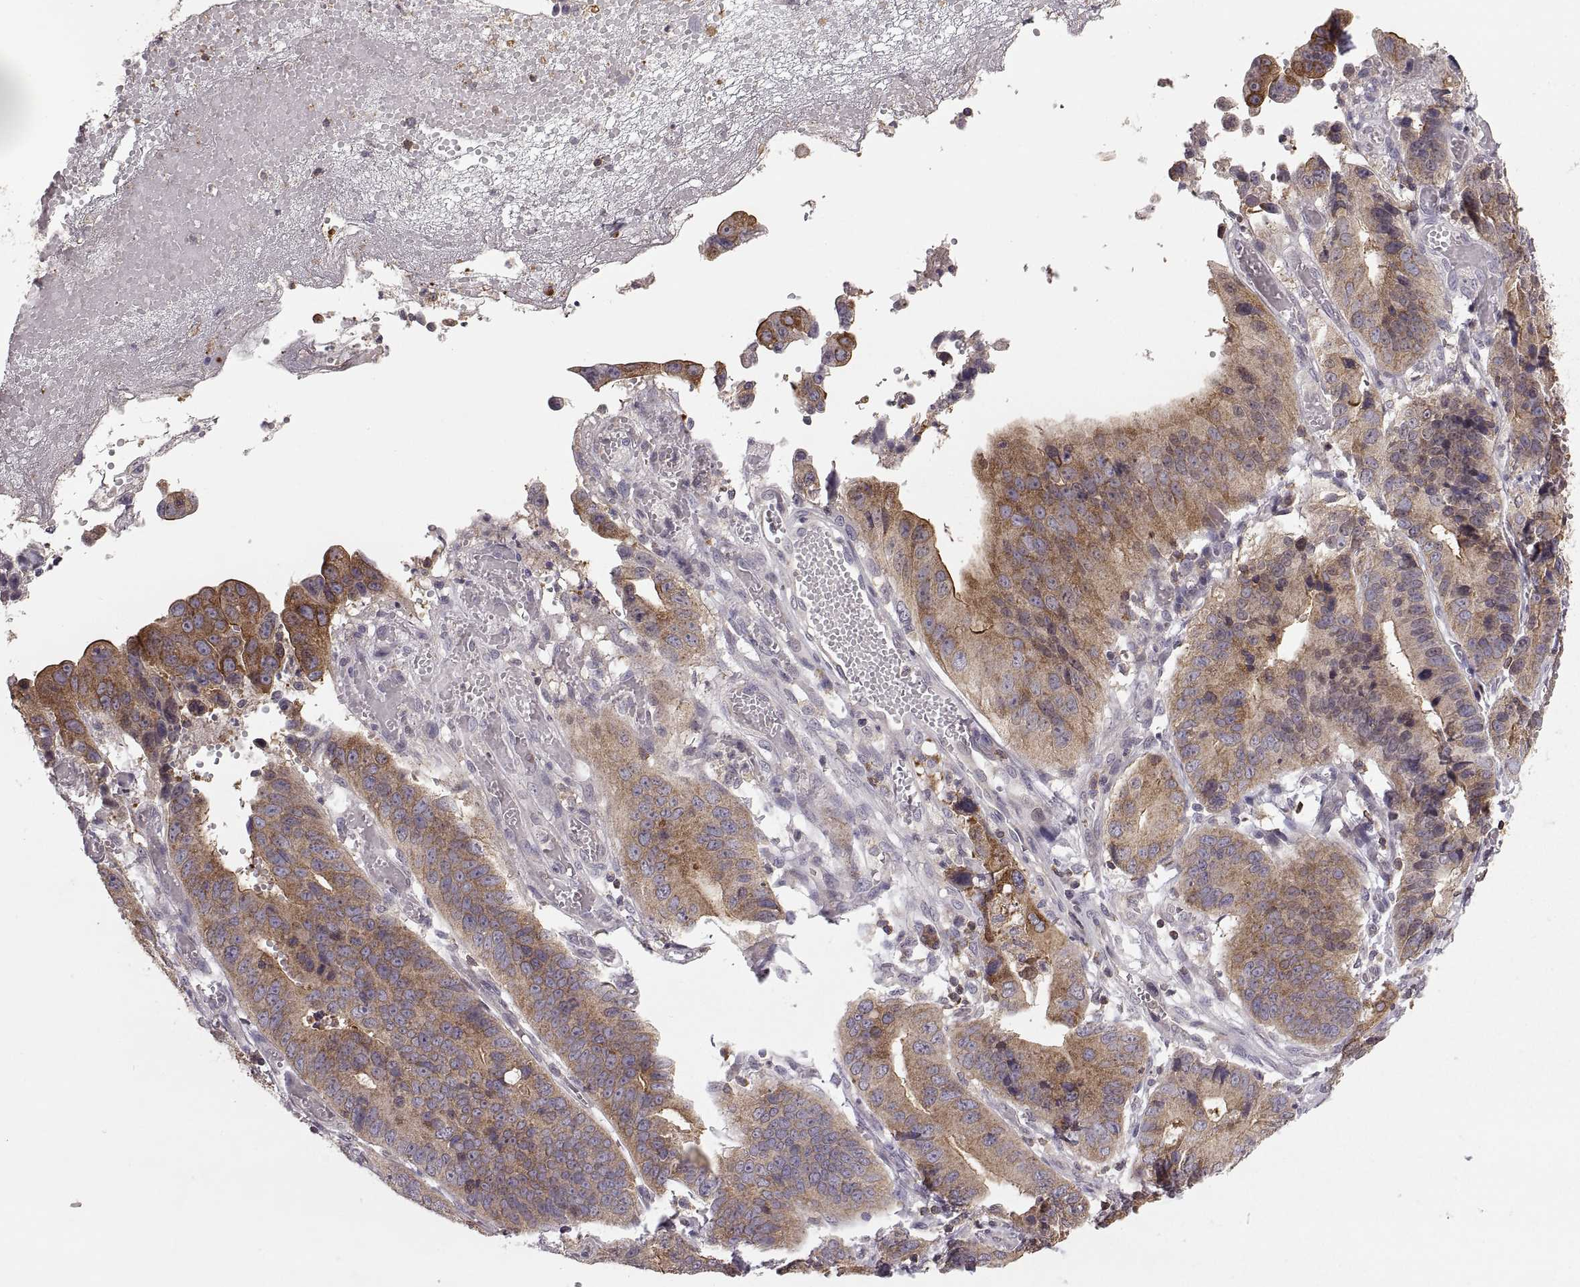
{"staining": {"intensity": "strong", "quantity": "<25%", "location": "cytoplasmic/membranous"}, "tissue": "stomach cancer", "cell_type": "Tumor cells", "image_type": "cancer", "snomed": [{"axis": "morphology", "description": "Adenocarcinoma, NOS"}, {"axis": "topography", "description": "Stomach"}], "caption": "A photomicrograph showing strong cytoplasmic/membranous staining in about <25% of tumor cells in stomach cancer, as visualized by brown immunohistochemical staining.", "gene": "EZR", "patient": {"sex": "male", "age": 84}}